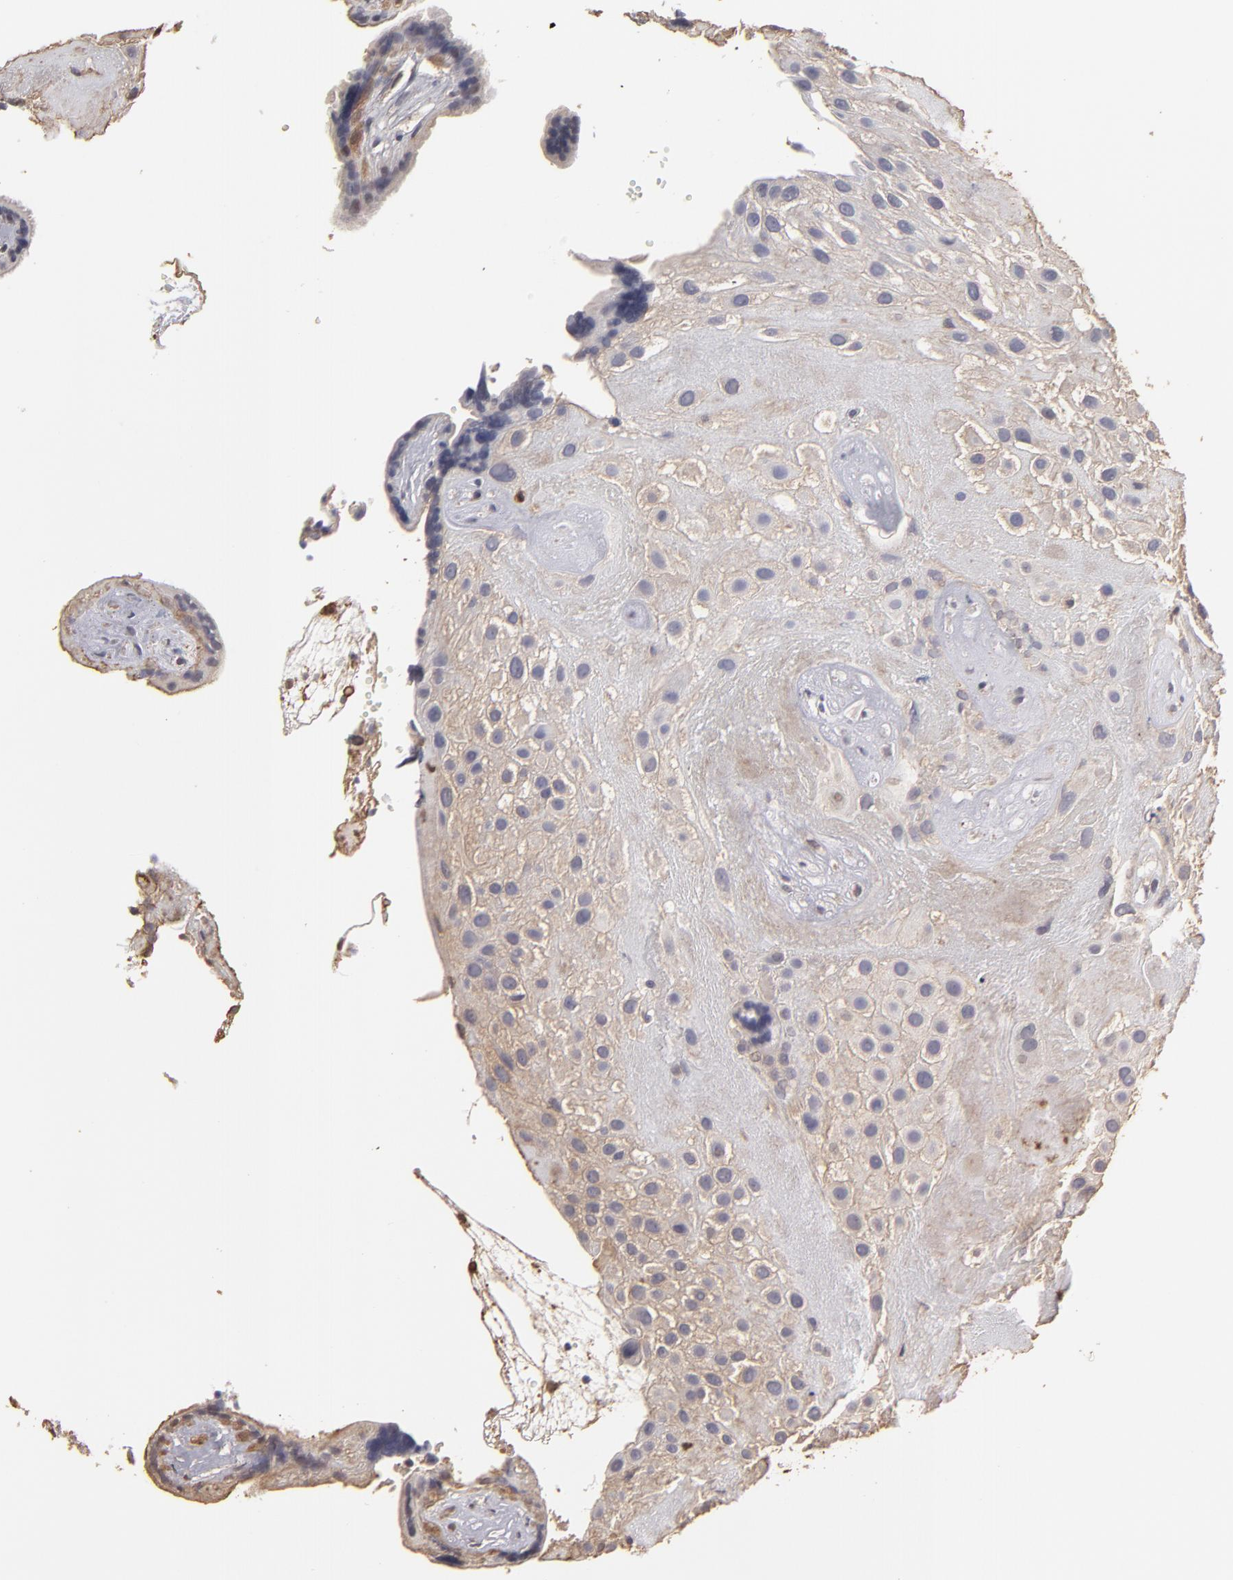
{"staining": {"intensity": "weak", "quantity": ">75%", "location": "cytoplasmic/membranous"}, "tissue": "placenta", "cell_type": "Decidual cells", "image_type": "normal", "snomed": [{"axis": "morphology", "description": "Normal tissue, NOS"}, {"axis": "topography", "description": "Placenta"}], "caption": "Normal placenta demonstrates weak cytoplasmic/membranous staining in approximately >75% of decidual cells Nuclei are stained in blue..", "gene": "RO60", "patient": {"sex": "female", "age": 32}}